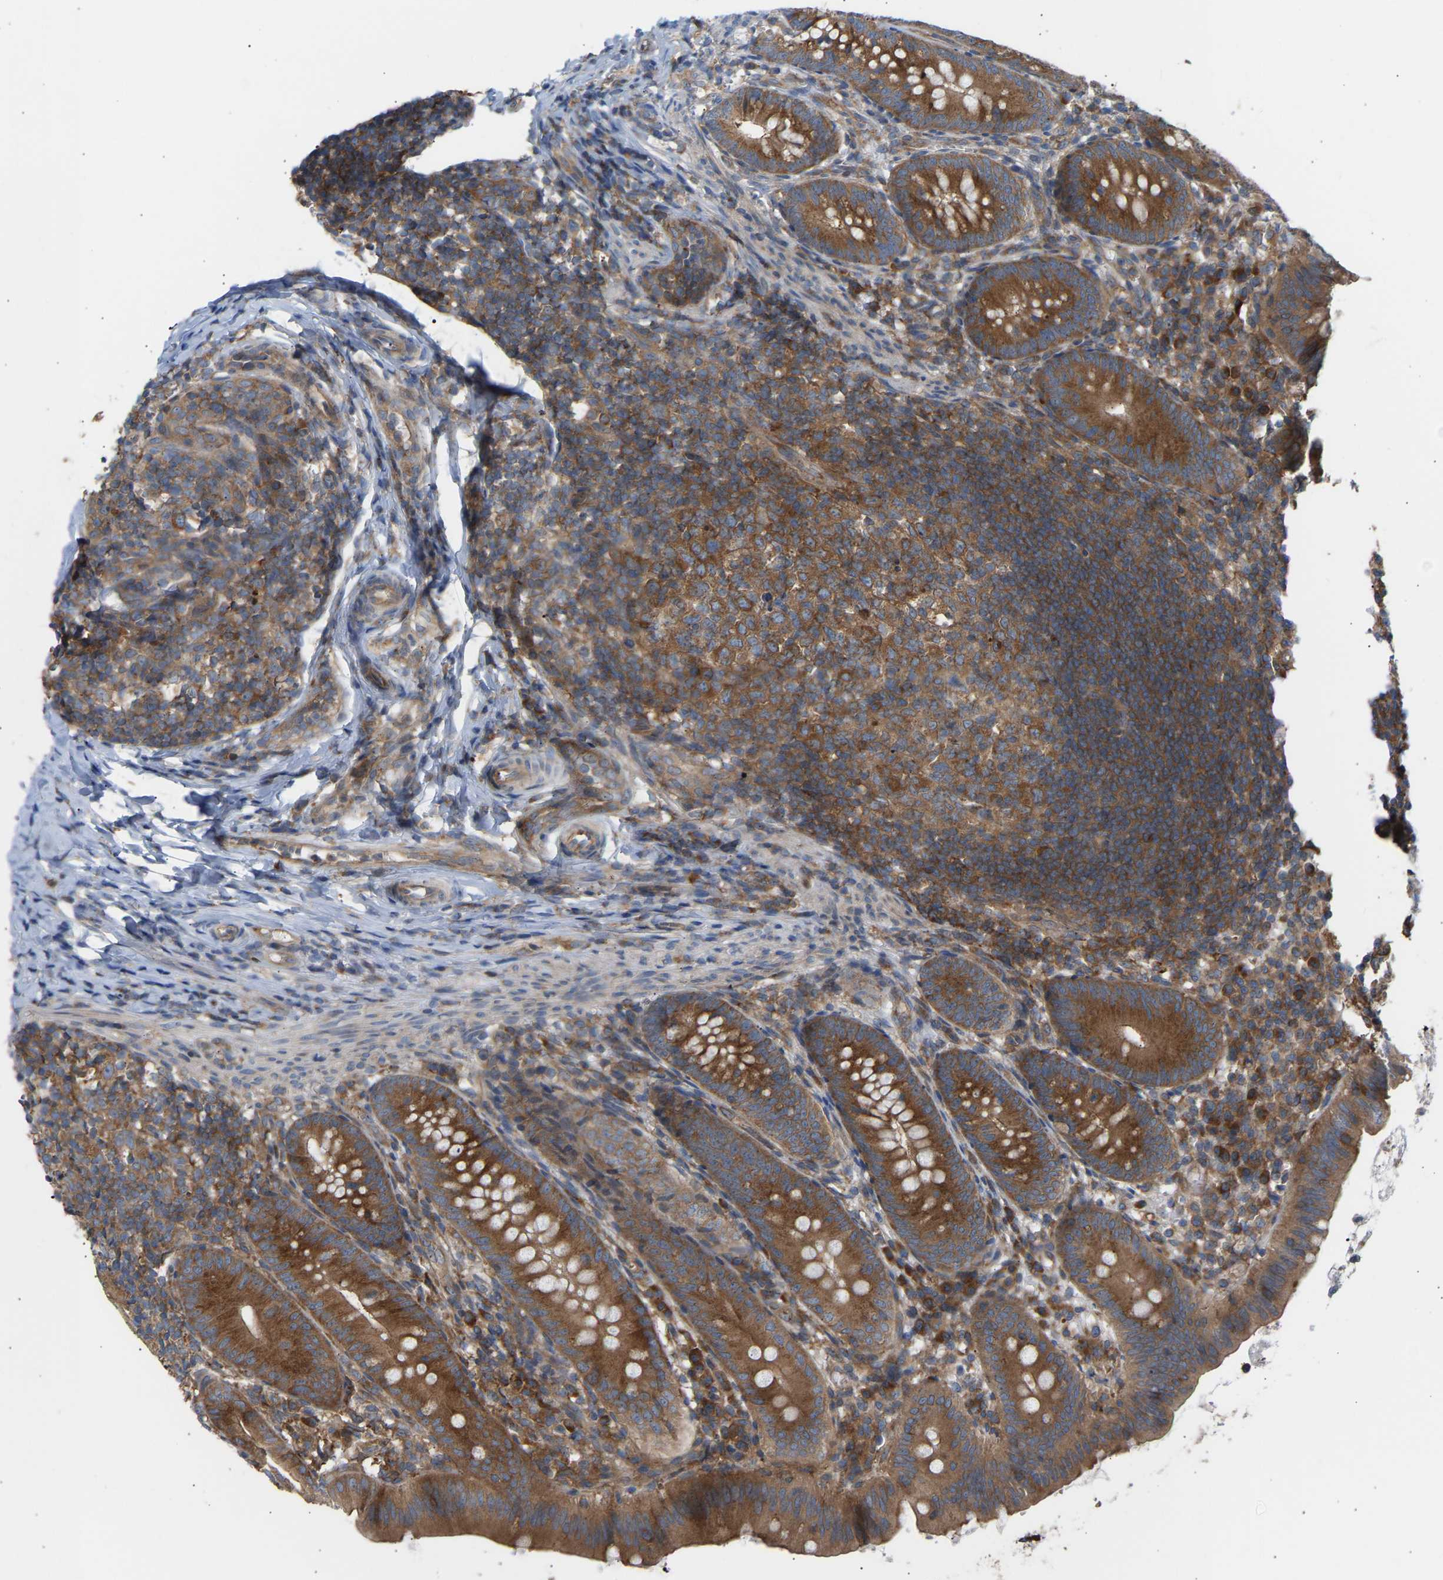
{"staining": {"intensity": "strong", "quantity": ">75%", "location": "cytoplasmic/membranous"}, "tissue": "appendix", "cell_type": "Glandular cells", "image_type": "normal", "snomed": [{"axis": "morphology", "description": "Normal tissue, NOS"}, {"axis": "topography", "description": "Appendix"}], "caption": "This image reveals normal appendix stained with immunohistochemistry (IHC) to label a protein in brown. The cytoplasmic/membranous of glandular cells show strong positivity for the protein. Nuclei are counter-stained blue.", "gene": "GCN1", "patient": {"sex": "male", "age": 1}}